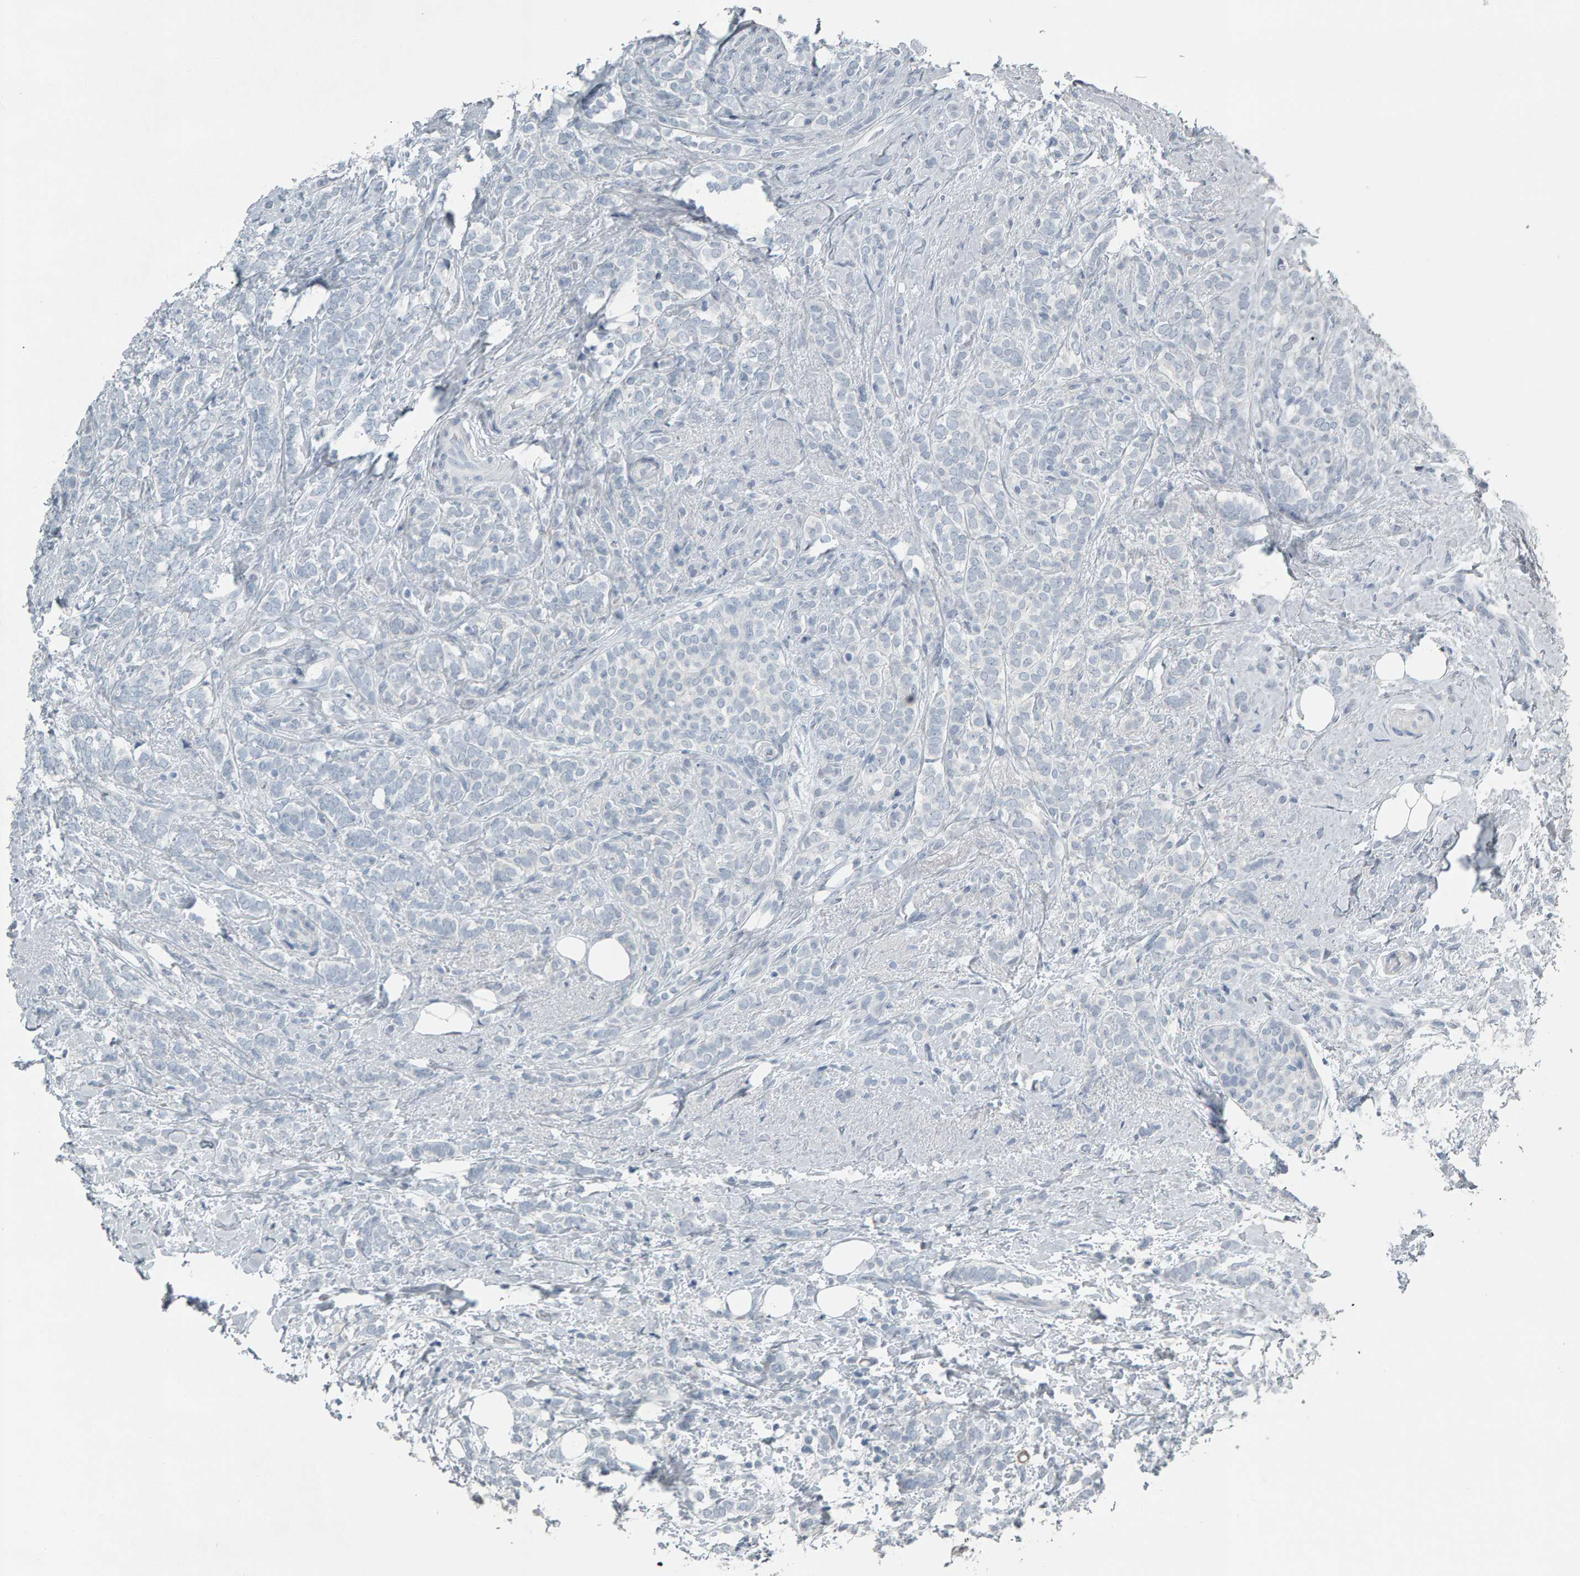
{"staining": {"intensity": "negative", "quantity": "none", "location": "none"}, "tissue": "breast cancer", "cell_type": "Tumor cells", "image_type": "cancer", "snomed": [{"axis": "morphology", "description": "Lobular carcinoma"}, {"axis": "topography", "description": "Breast"}], "caption": "Histopathology image shows no protein expression in tumor cells of breast cancer (lobular carcinoma) tissue.", "gene": "PYY", "patient": {"sex": "female", "age": 50}}